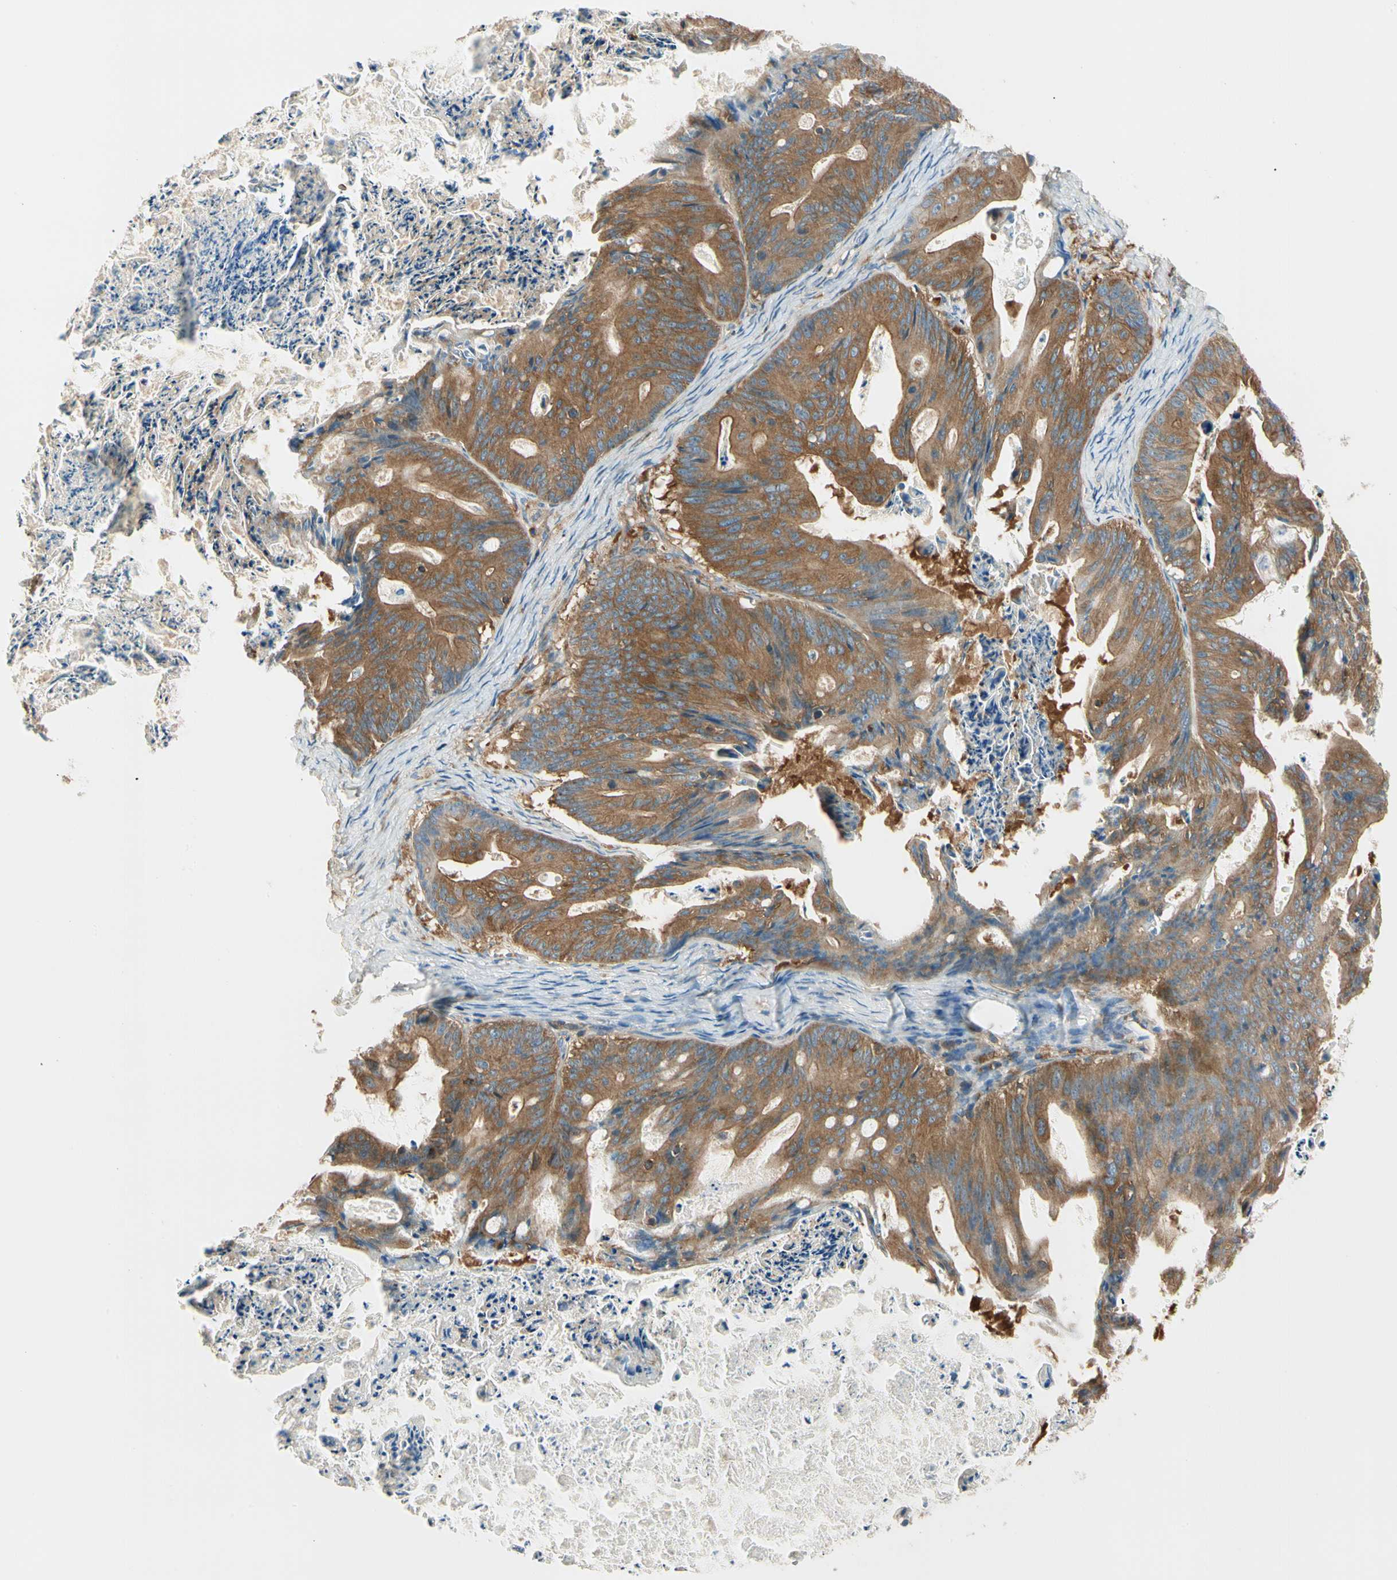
{"staining": {"intensity": "moderate", "quantity": ">75%", "location": "cytoplasmic/membranous"}, "tissue": "ovarian cancer", "cell_type": "Tumor cells", "image_type": "cancer", "snomed": [{"axis": "morphology", "description": "Cystadenocarcinoma, mucinous, NOS"}, {"axis": "topography", "description": "Ovary"}], "caption": "Tumor cells show moderate cytoplasmic/membranous staining in approximately >75% of cells in ovarian mucinous cystadenocarcinoma.", "gene": "CAPZA2", "patient": {"sex": "female", "age": 37}}